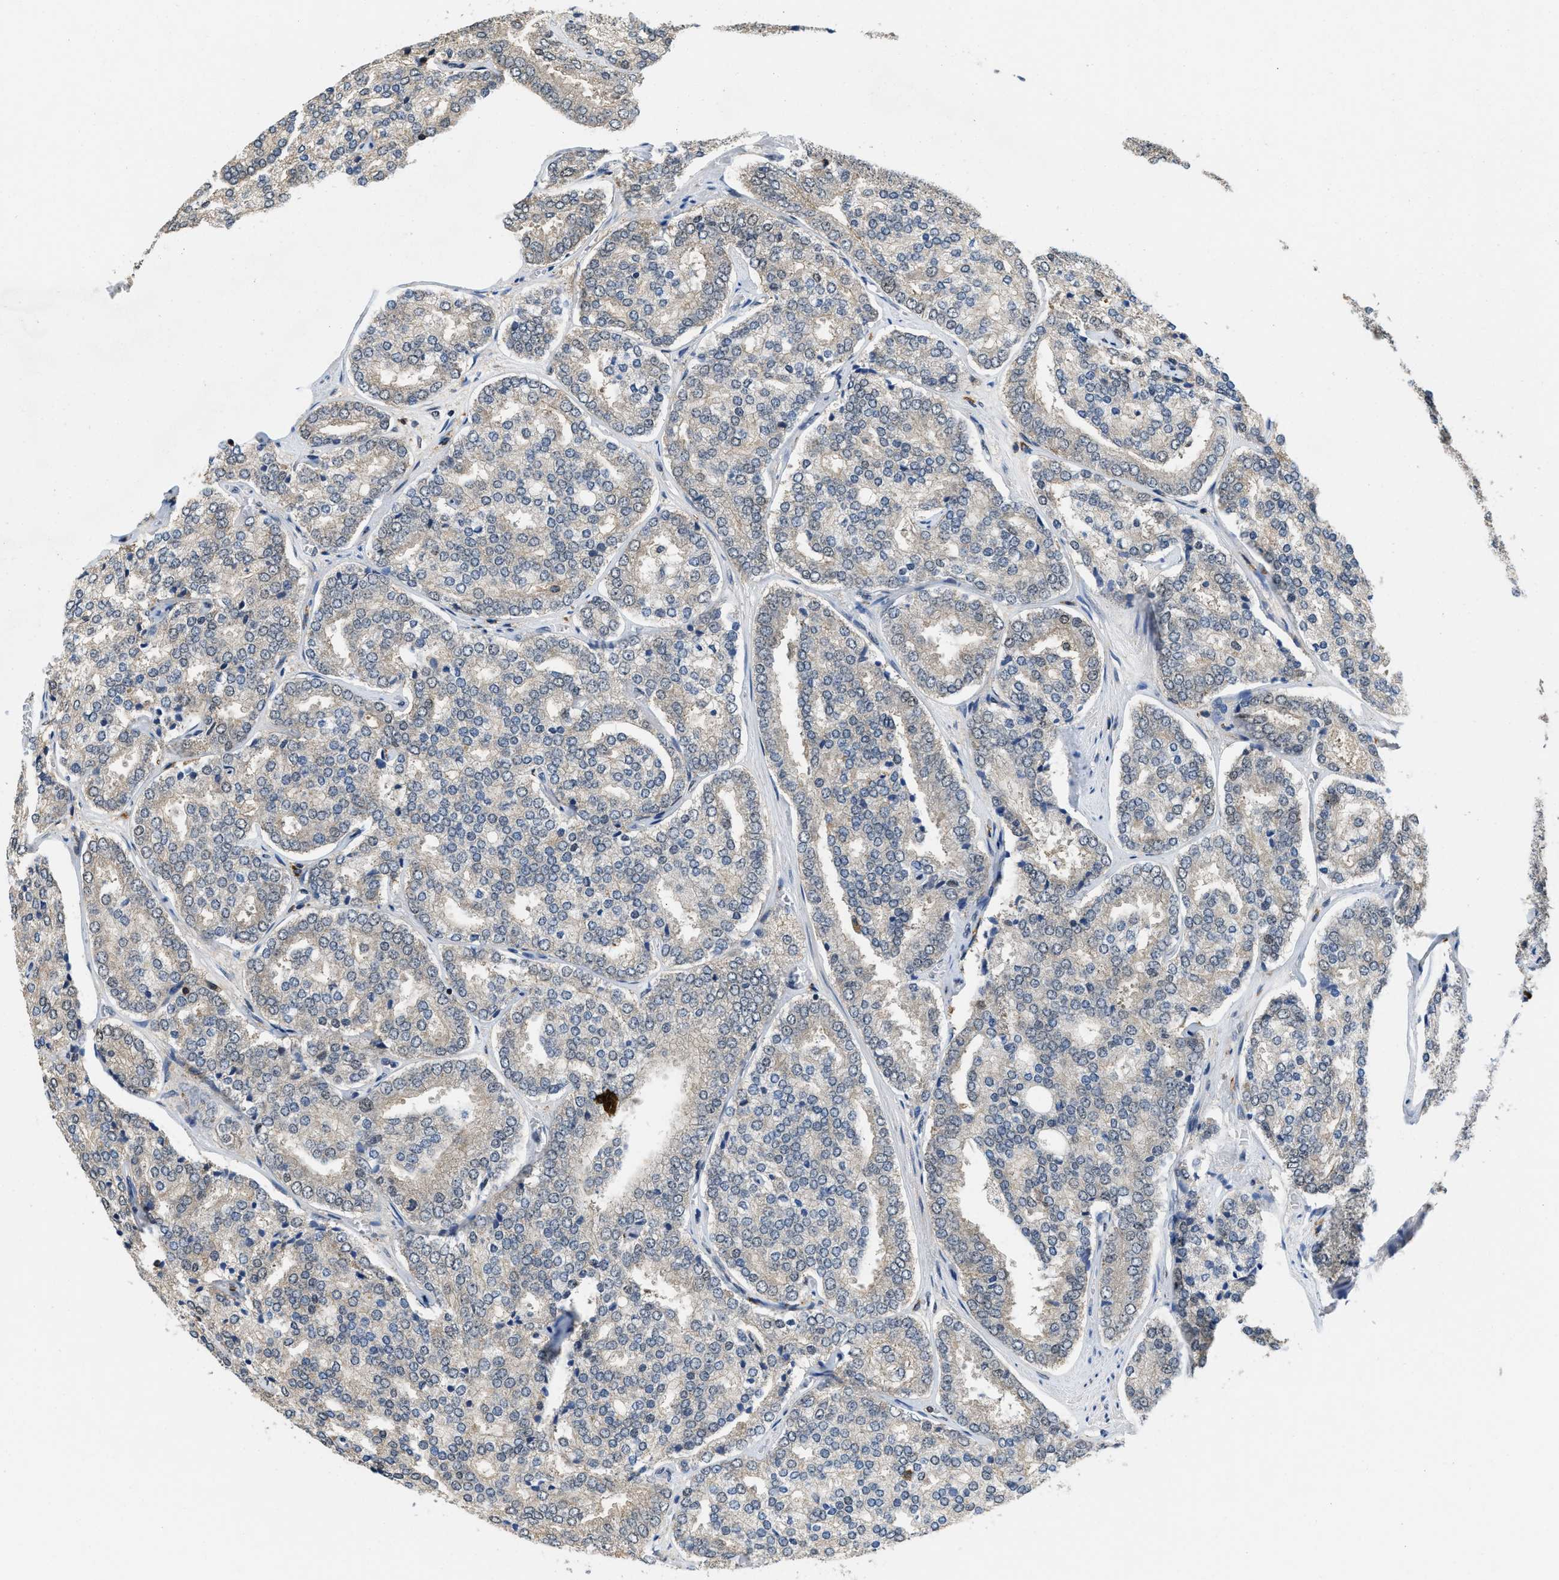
{"staining": {"intensity": "weak", "quantity": "<25%", "location": "cytoplasmic/membranous"}, "tissue": "prostate cancer", "cell_type": "Tumor cells", "image_type": "cancer", "snomed": [{"axis": "morphology", "description": "Adenocarcinoma, High grade"}, {"axis": "topography", "description": "Prostate"}], "caption": "IHC histopathology image of human prostate cancer (high-grade adenocarcinoma) stained for a protein (brown), which shows no positivity in tumor cells. (DAB (3,3'-diaminobenzidine) IHC visualized using brightfield microscopy, high magnification).", "gene": "ATF7IP", "patient": {"sex": "male", "age": 65}}